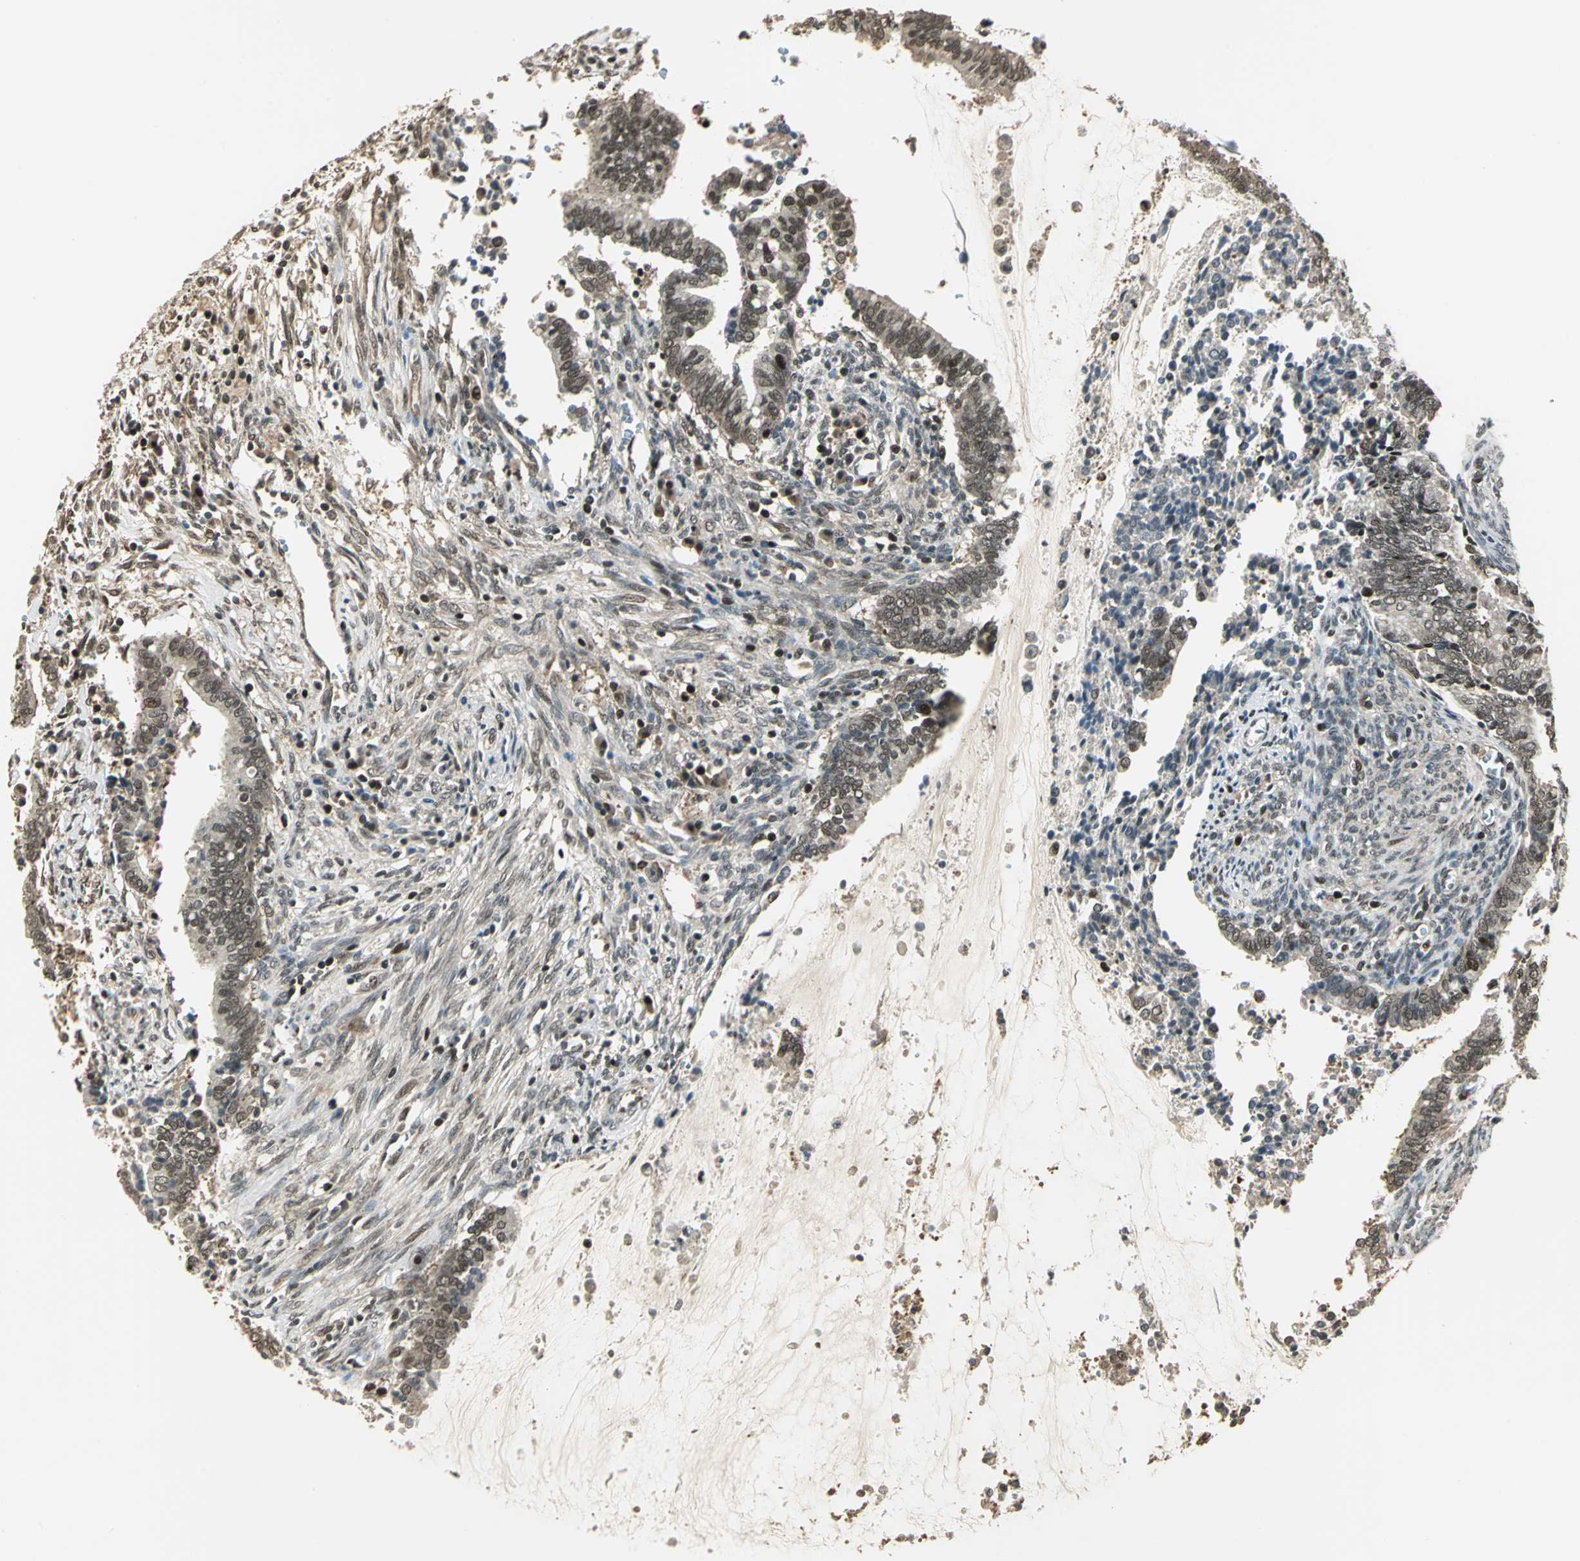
{"staining": {"intensity": "moderate", "quantity": ">75%", "location": "cytoplasmic/membranous,nuclear"}, "tissue": "cervical cancer", "cell_type": "Tumor cells", "image_type": "cancer", "snomed": [{"axis": "morphology", "description": "Adenocarcinoma, NOS"}, {"axis": "topography", "description": "Cervix"}], "caption": "A brown stain highlights moderate cytoplasmic/membranous and nuclear positivity of a protein in human cervical cancer tumor cells.", "gene": "PSMC3", "patient": {"sex": "female", "age": 44}}